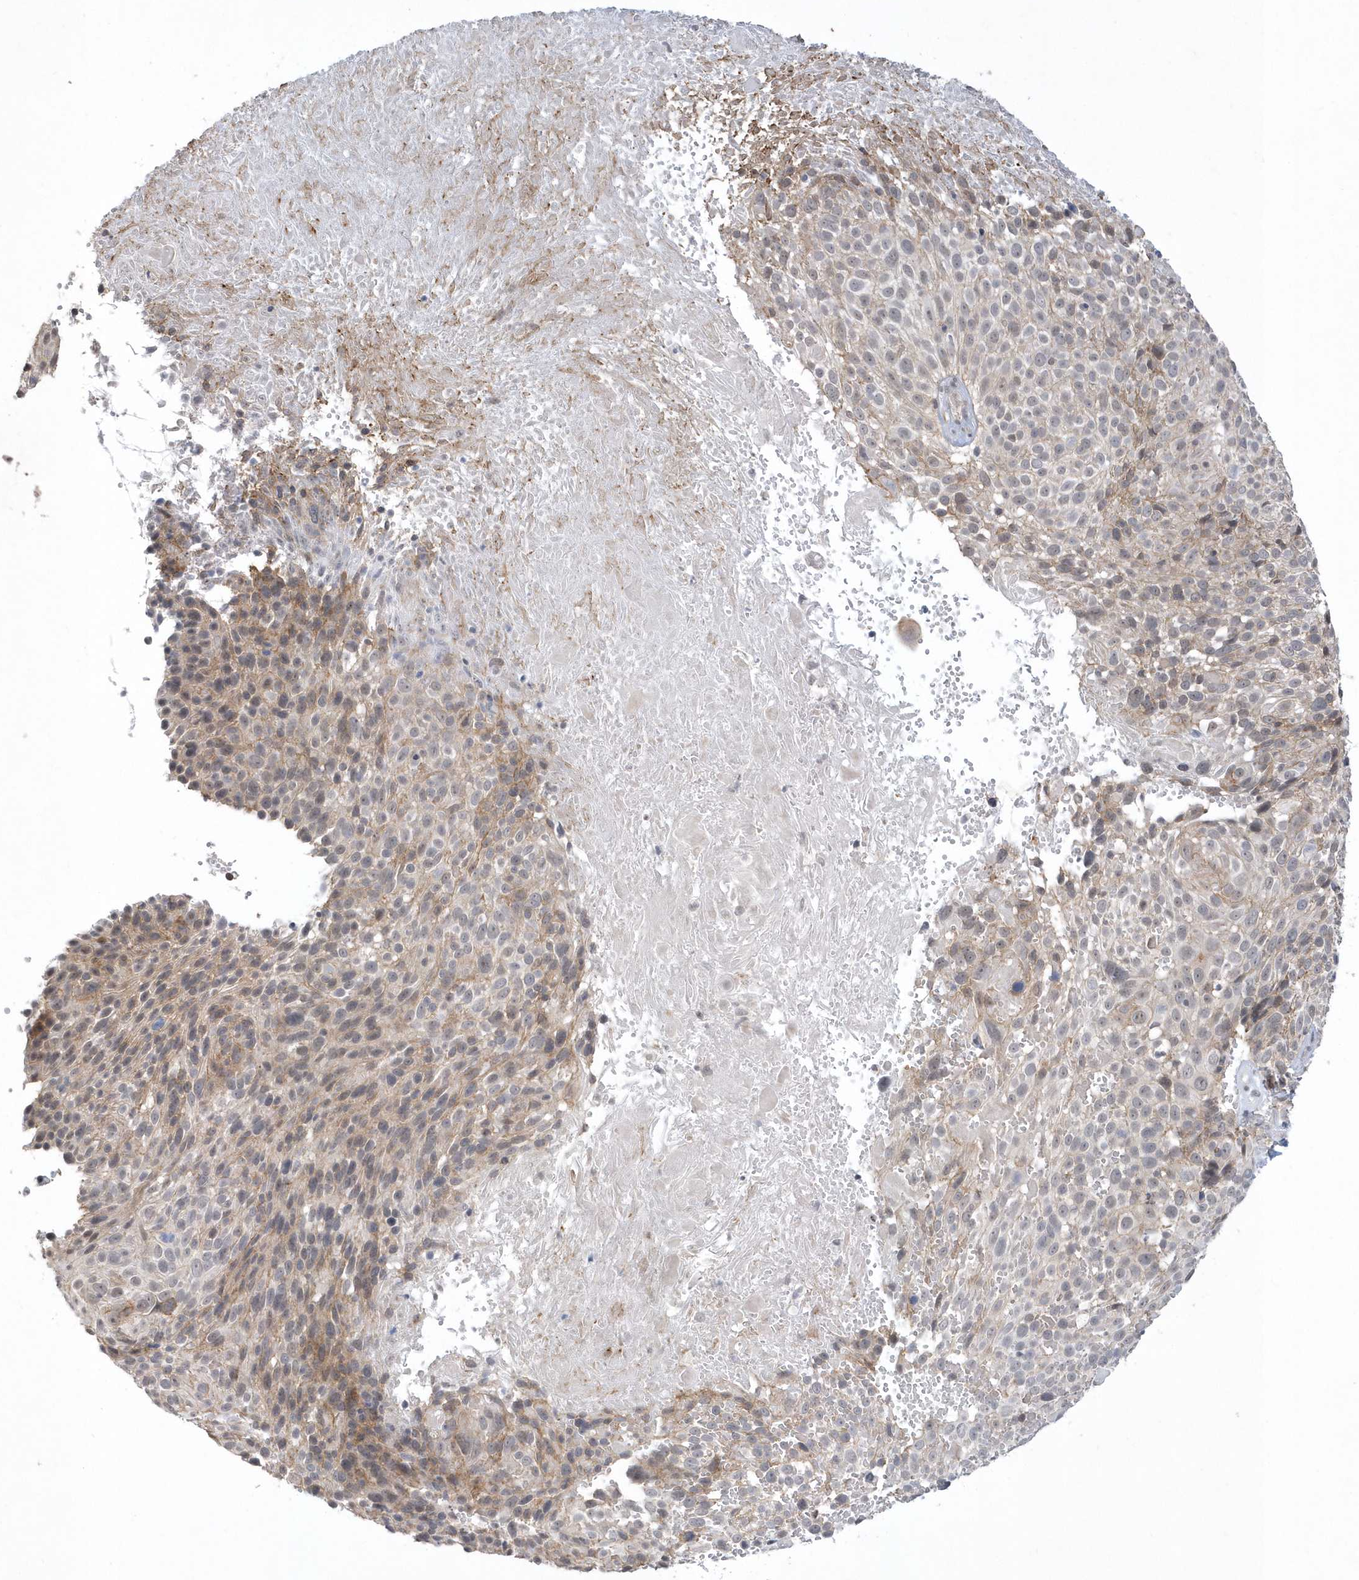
{"staining": {"intensity": "weak", "quantity": "25%-75%", "location": "cytoplasmic/membranous"}, "tissue": "cervical cancer", "cell_type": "Tumor cells", "image_type": "cancer", "snomed": [{"axis": "morphology", "description": "Squamous cell carcinoma, NOS"}, {"axis": "topography", "description": "Cervix"}], "caption": "Immunohistochemical staining of squamous cell carcinoma (cervical) reveals weak cytoplasmic/membranous protein positivity in about 25%-75% of tumor cells.", "gene": "CRIP3", "patient": {"sex": "female", "age": 74}}